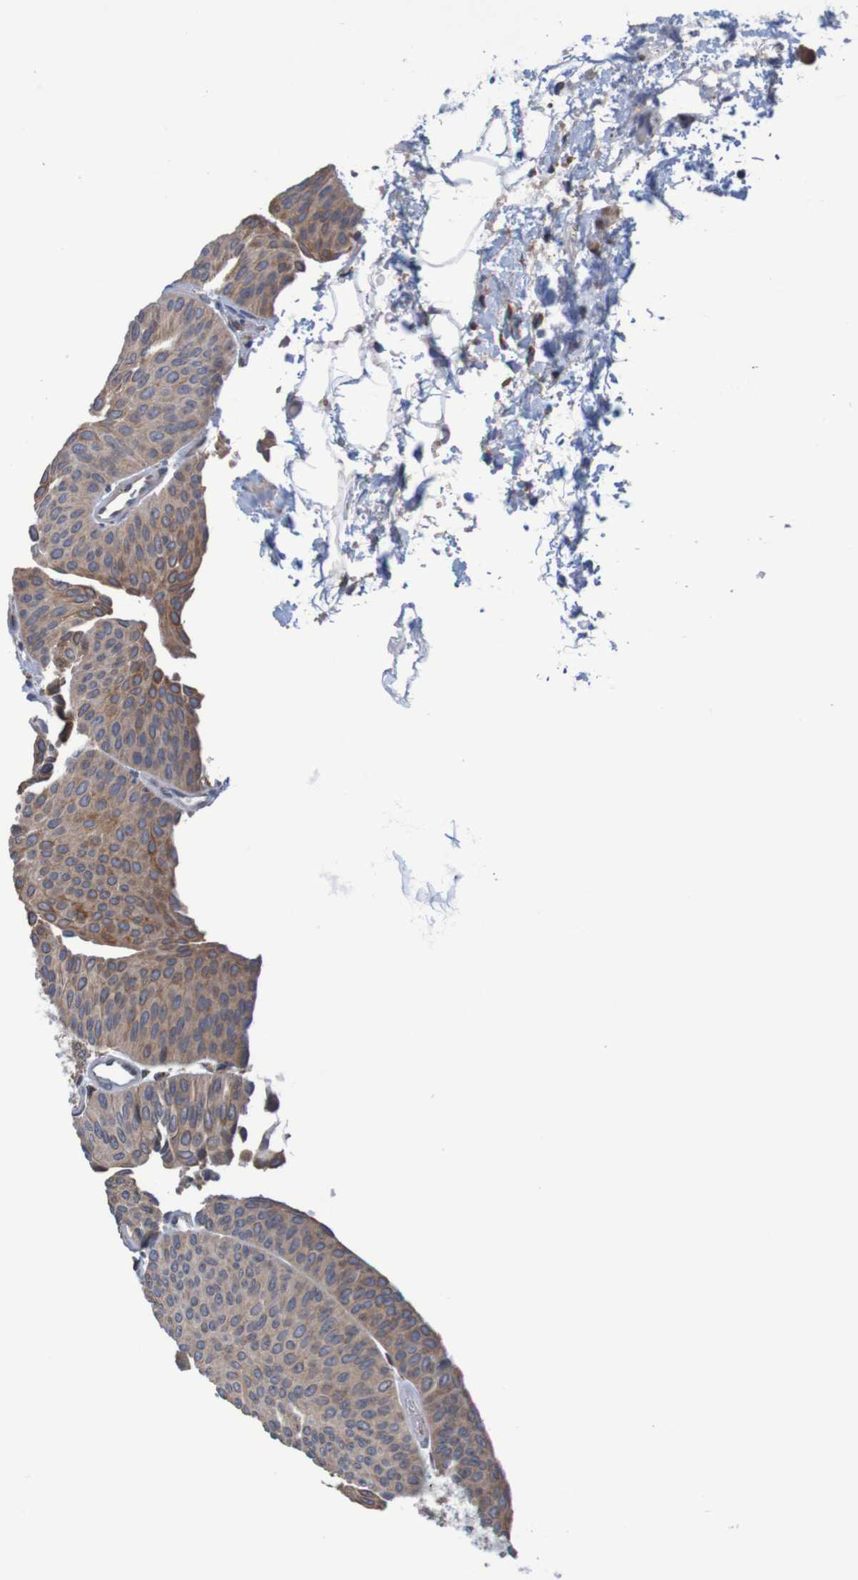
{"staining": {"intensity": "moderate", "quantity": ">75%", "location": "cytoplasmic/membranous"}, "tissue": "urothelial cancer", "cell_type": "Tumor cells", "image_type": "cancer", "snomed": [{"axis": "morphology", "description": "Urothelial carcinoma, Low grade"}, {"axis": "topography", "description": "Urinary bladder"}], "caption": "Immunohistochemistry (IHC) photomicrograph of neoplastic tissue: human urothelial carcinoma (low-grade) stained using IHC displays medium levels of moderate protein expression localized specifically in the cytoplasmic/membranous of tumor cells, appearing as a cytoplasmic/membranous brown color.", "gene": "CLDN18", "patient": {"sex": "female", "age": 60}}